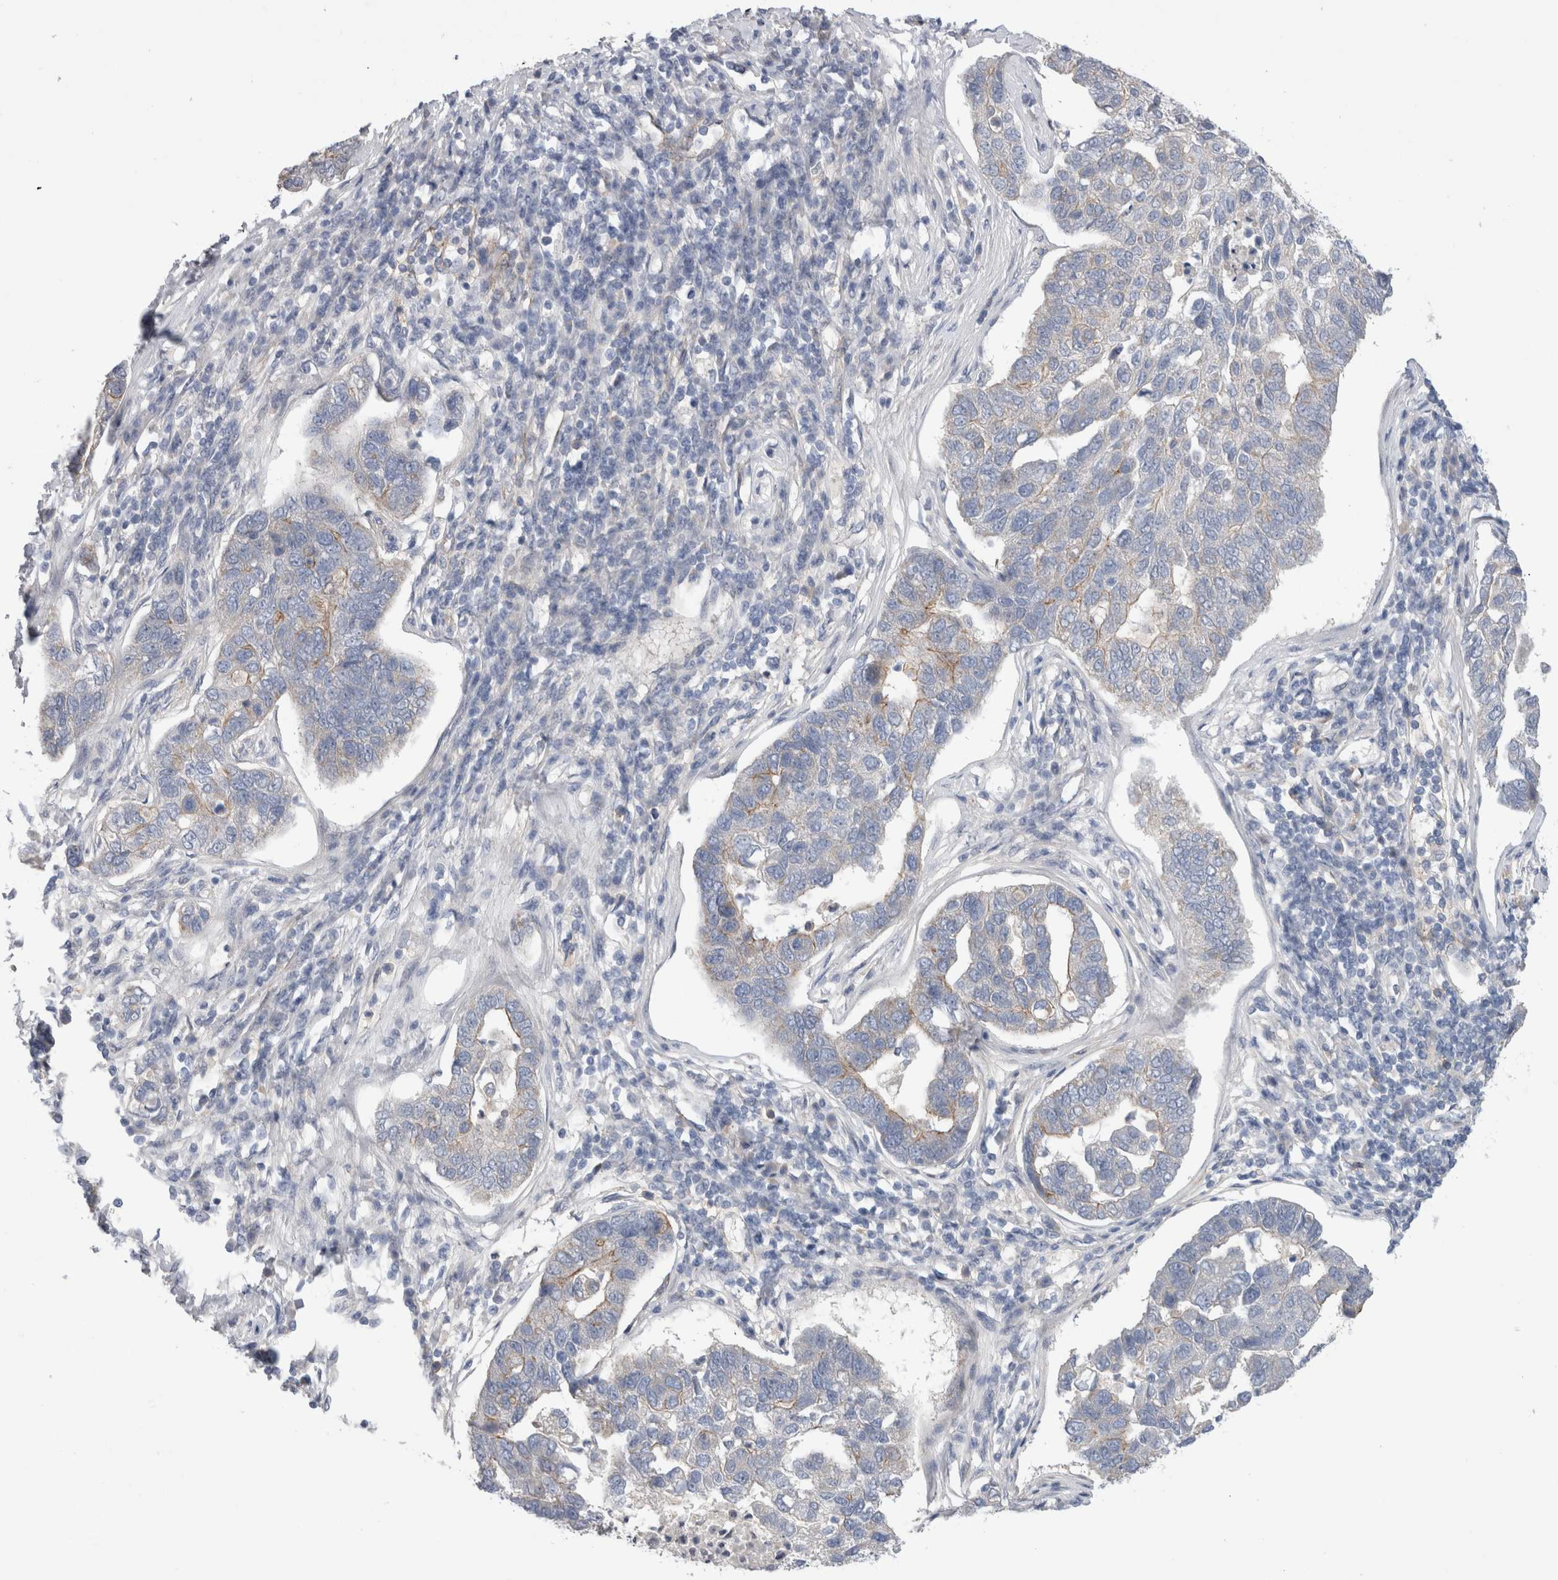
{"staining": {"intensity": "moderate", "quantity": "<25%", "location": "cytoplasmic/membranous"}, "tissue": "pancreatic cancer", "cell_type": "Tumor cells", "image_type": "cancer", "snomed": [{"axis": "morphology", "description": "Adenocarcinoma, NOS"}, {"axis": "topography", "description": "Pancreas"}], "caption": "Adenocarcinoma (pancreatic) stained with a protein marker displays moderate staining in tumor cells.", "gene": "TAFA5", "patient": {"sex": "female", "age": 61}}